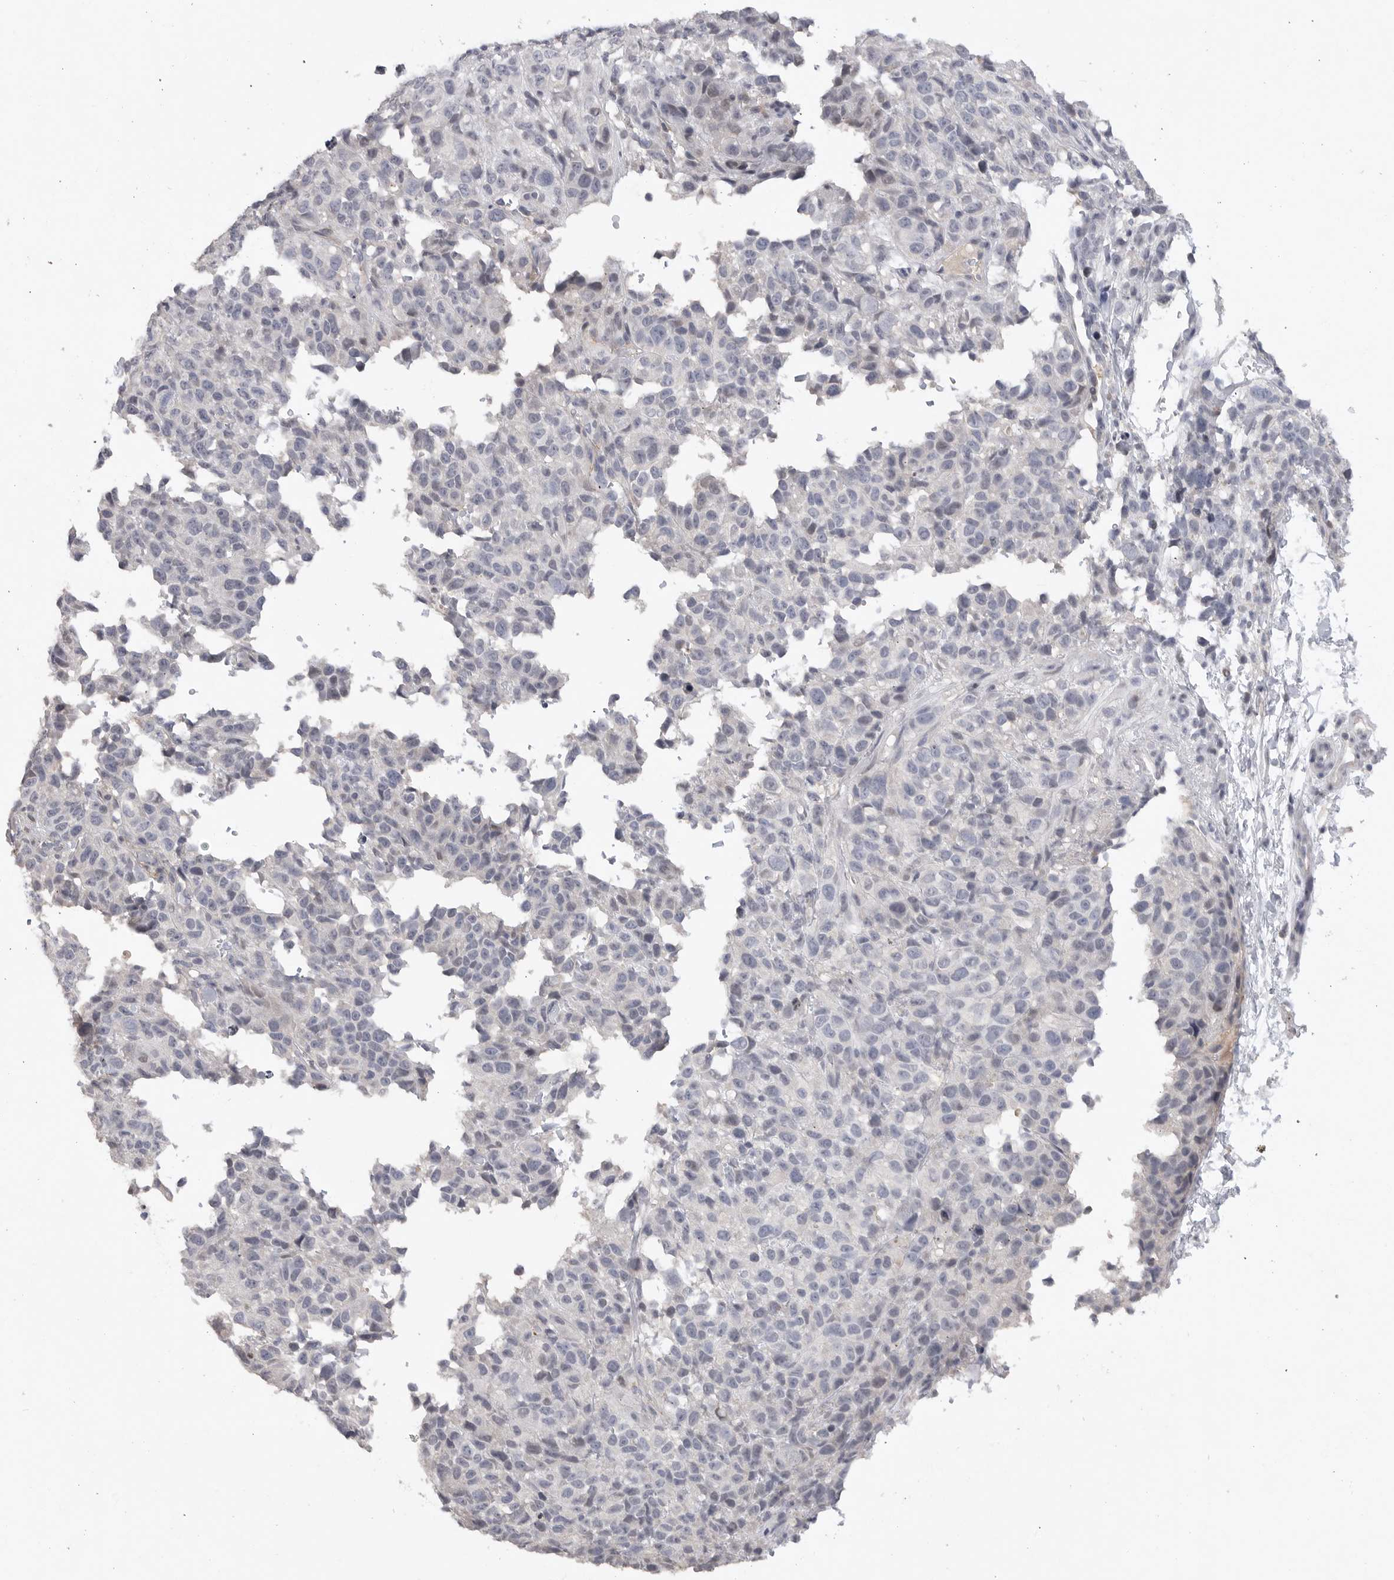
{"staining": {"intensity": "negative", "quantity": "none", "location": "none"}, "tissue": "melanoma", "cell_type": "Tumor cells", "image_type": "cancer", "snomed": [{"axis": "morphology", "description": "Malignant melanoma, Metastatic site"}, {"axis": "topography", "description": "Skin"}], "caption": "An immunohistochemistry (IHC) image of malignant melanoma (metastatic site) is shown. There is no staining in tumor cells of malignant melanoma (metastatic site). Brightfield microscopy of immunohistochemistry stained with DAB (brown) and hematoxylin (blue), captured at high magnification.", "gene": "FBXO43", "patient": {"sex": "female", "age": 72}}